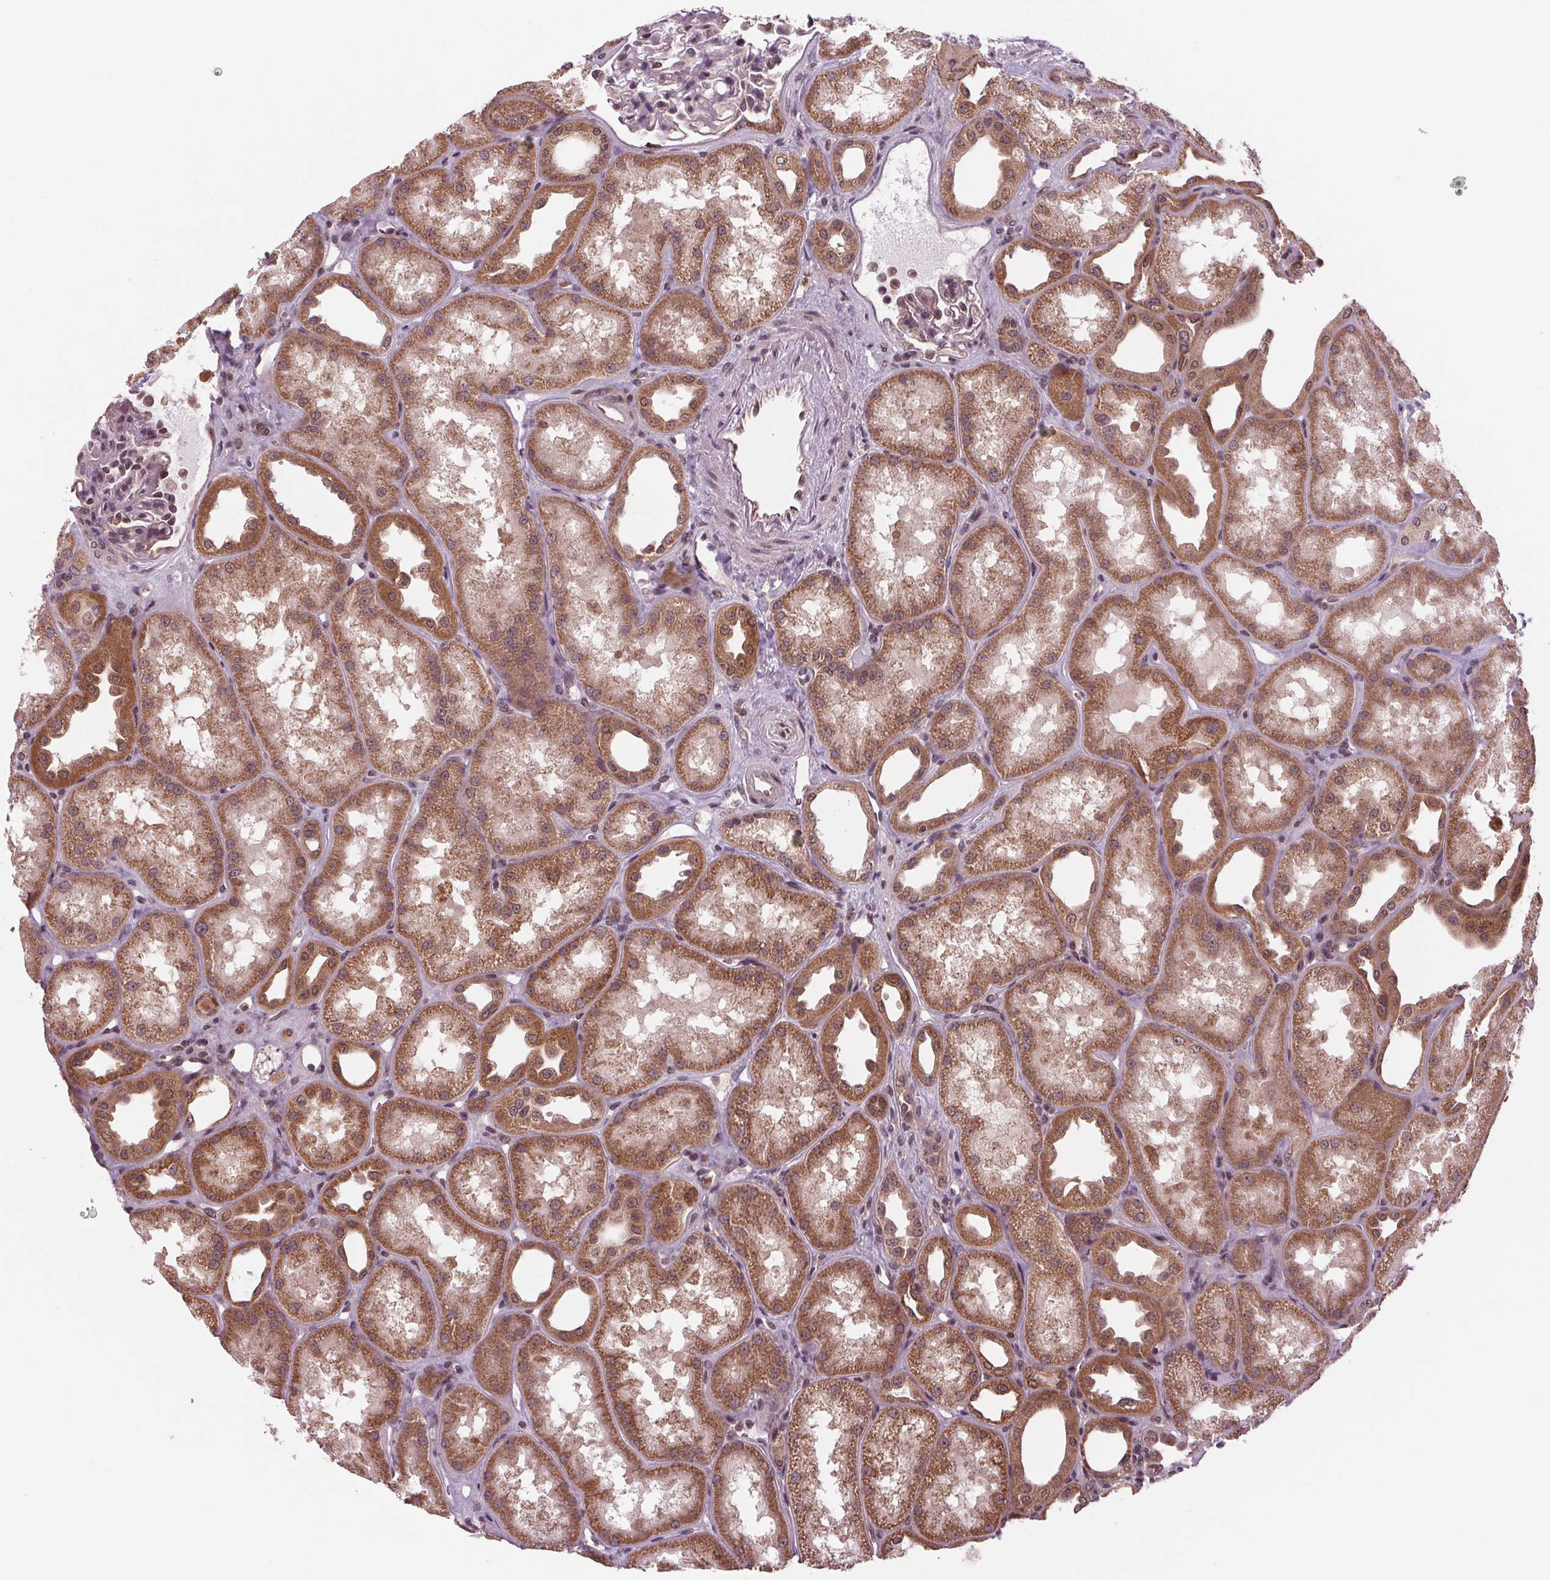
{"staining": {"intensity": "weak", "quantity": "<25%", "location": "cytoplasmic/membranous,nuclear"}, "tissue": "kidney", "cell_type": "Cells in glomeruli", "image_type": "normal", "snomed": [{"axis": "morphology", "description": "Normal tissue, NOS"}, {"axis": "topography", "description": "Kidney"}], "caption": "A photomicrograph of human kidney is negative for staining in cells in glomeruli.", "gene": "STAT3", "patient": {"sex": "male", "age": 61}}